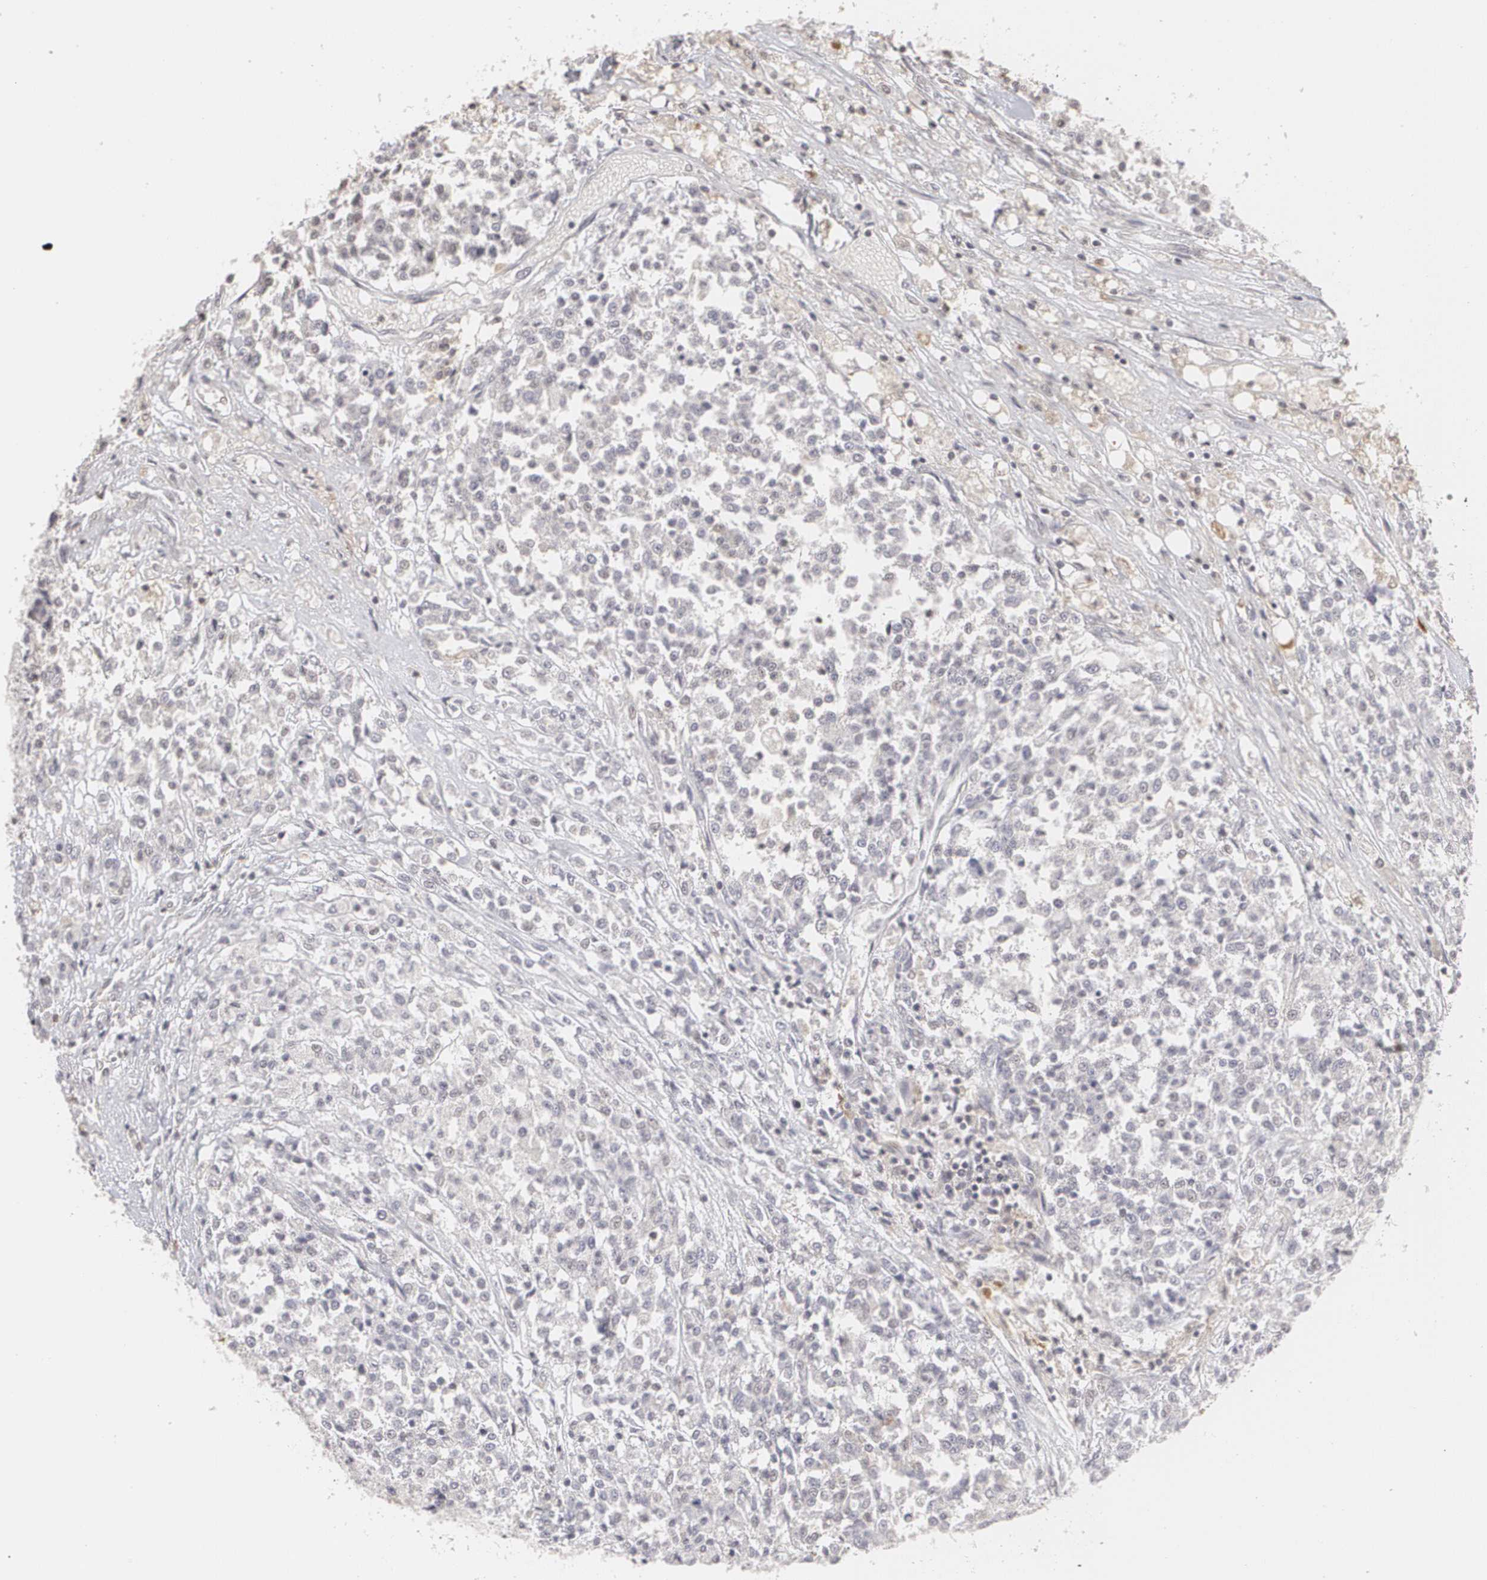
{"staining": {"intensity": "negative", "quantity": "none", "location": "none"}, "tissue": "testis cancer", "cell_type": "Tumor cells", "image_type": "cancer", "snomed": [{"axis": "morphology", "description": "Seminoma, NOS"}, {"axis": "topography", "description": "Testis"}], "caption": "Immunohistochemistry of testis cancer demonstrates no positivity in tumor cells.", "gene": "CLDN2", "patient": {"sex": "male", "age": 59}}